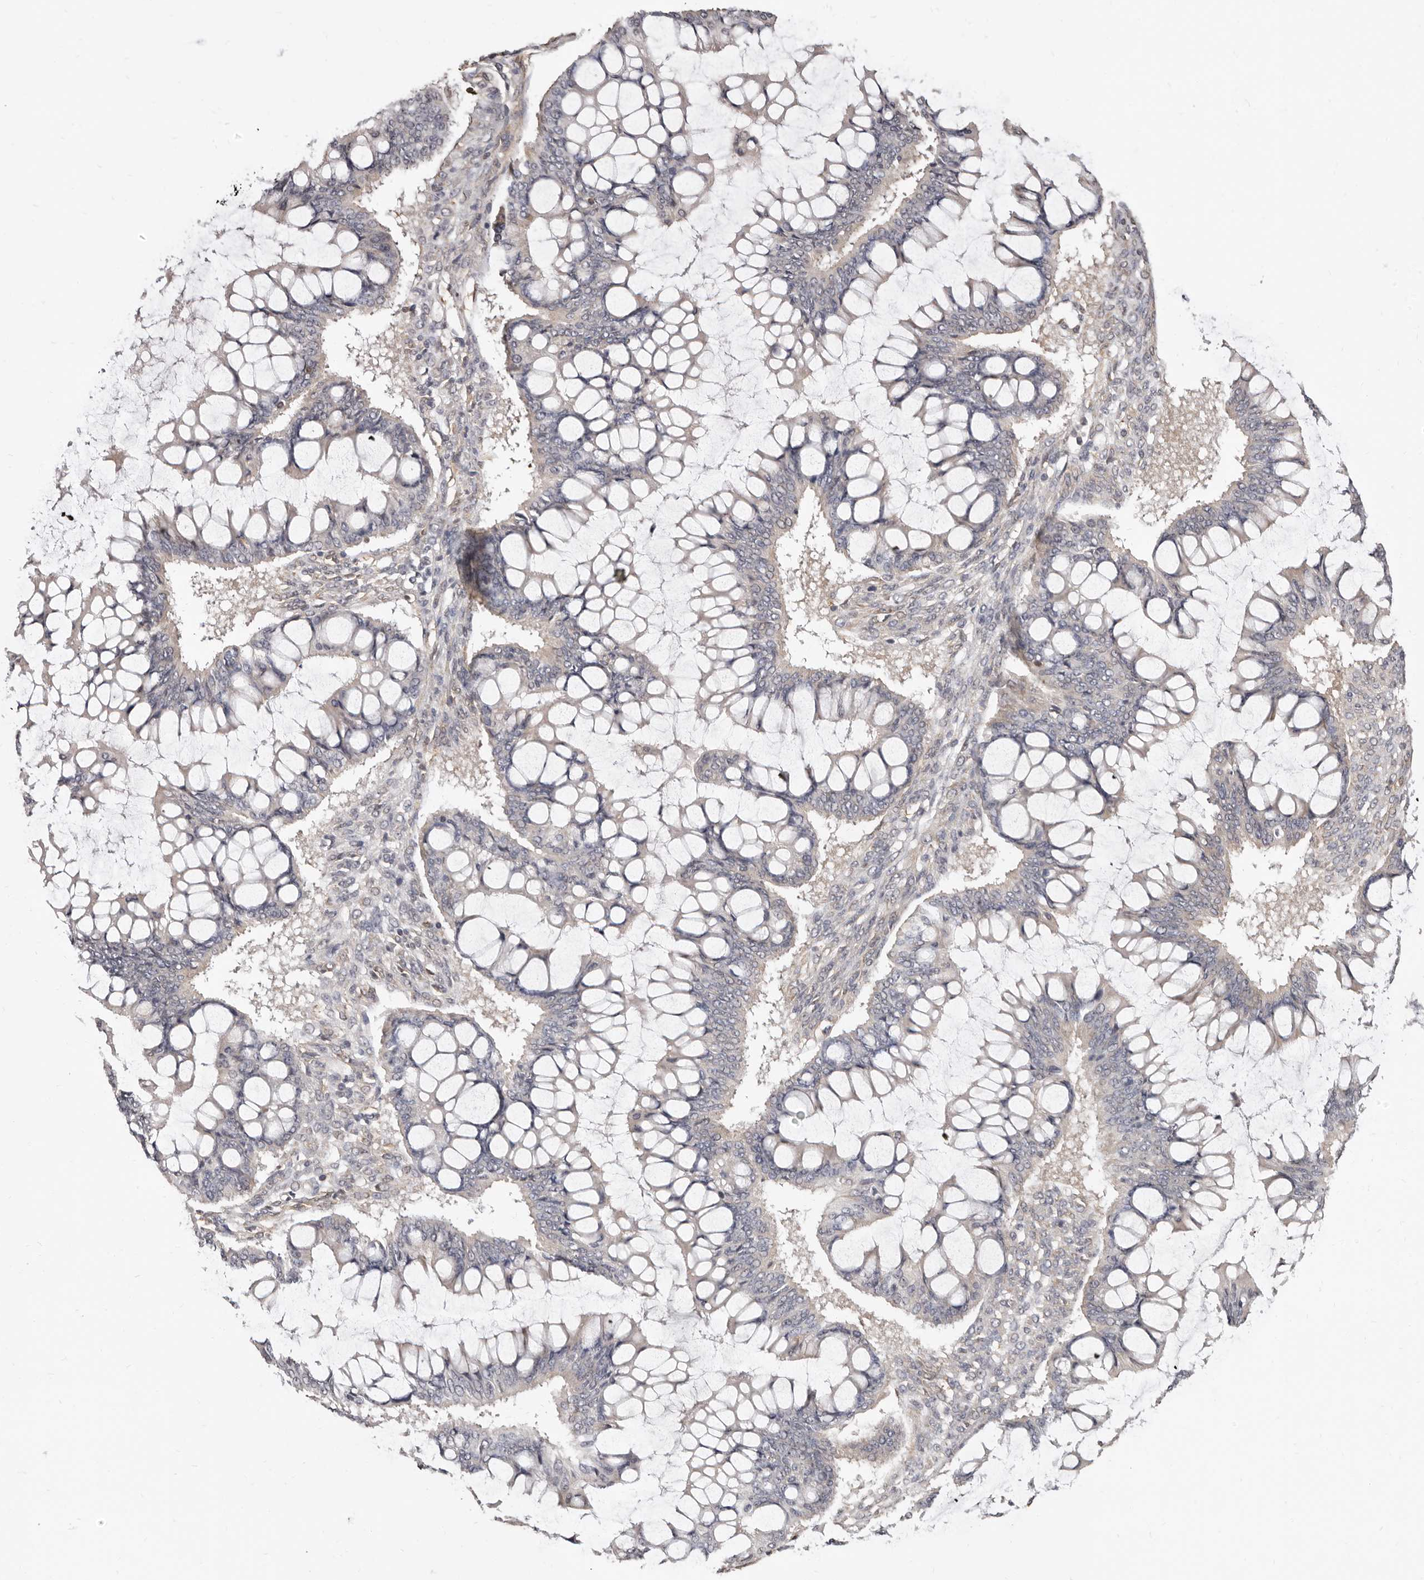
{"staining": {"intensity": "weak", "quantity": "<25%", "location": "cytoplasmic/membranous"}, "tissue": "ovarian cancer", "cell_type": "Tumor cells", "image_type": "cancer", "snomed": [{"axis": "morphology", "description": "Cystadenocarcinoma, mucinous, NOS"}, {"axis": "topography", "description": "Ovary"}], "caption": "A micrograph of human mucinous cystadenocarcinoma (ovarian) is negative for staining in tumor cells.", "gene": "KHDRBS2", "patient": {"sex": "female", "age": 73}}